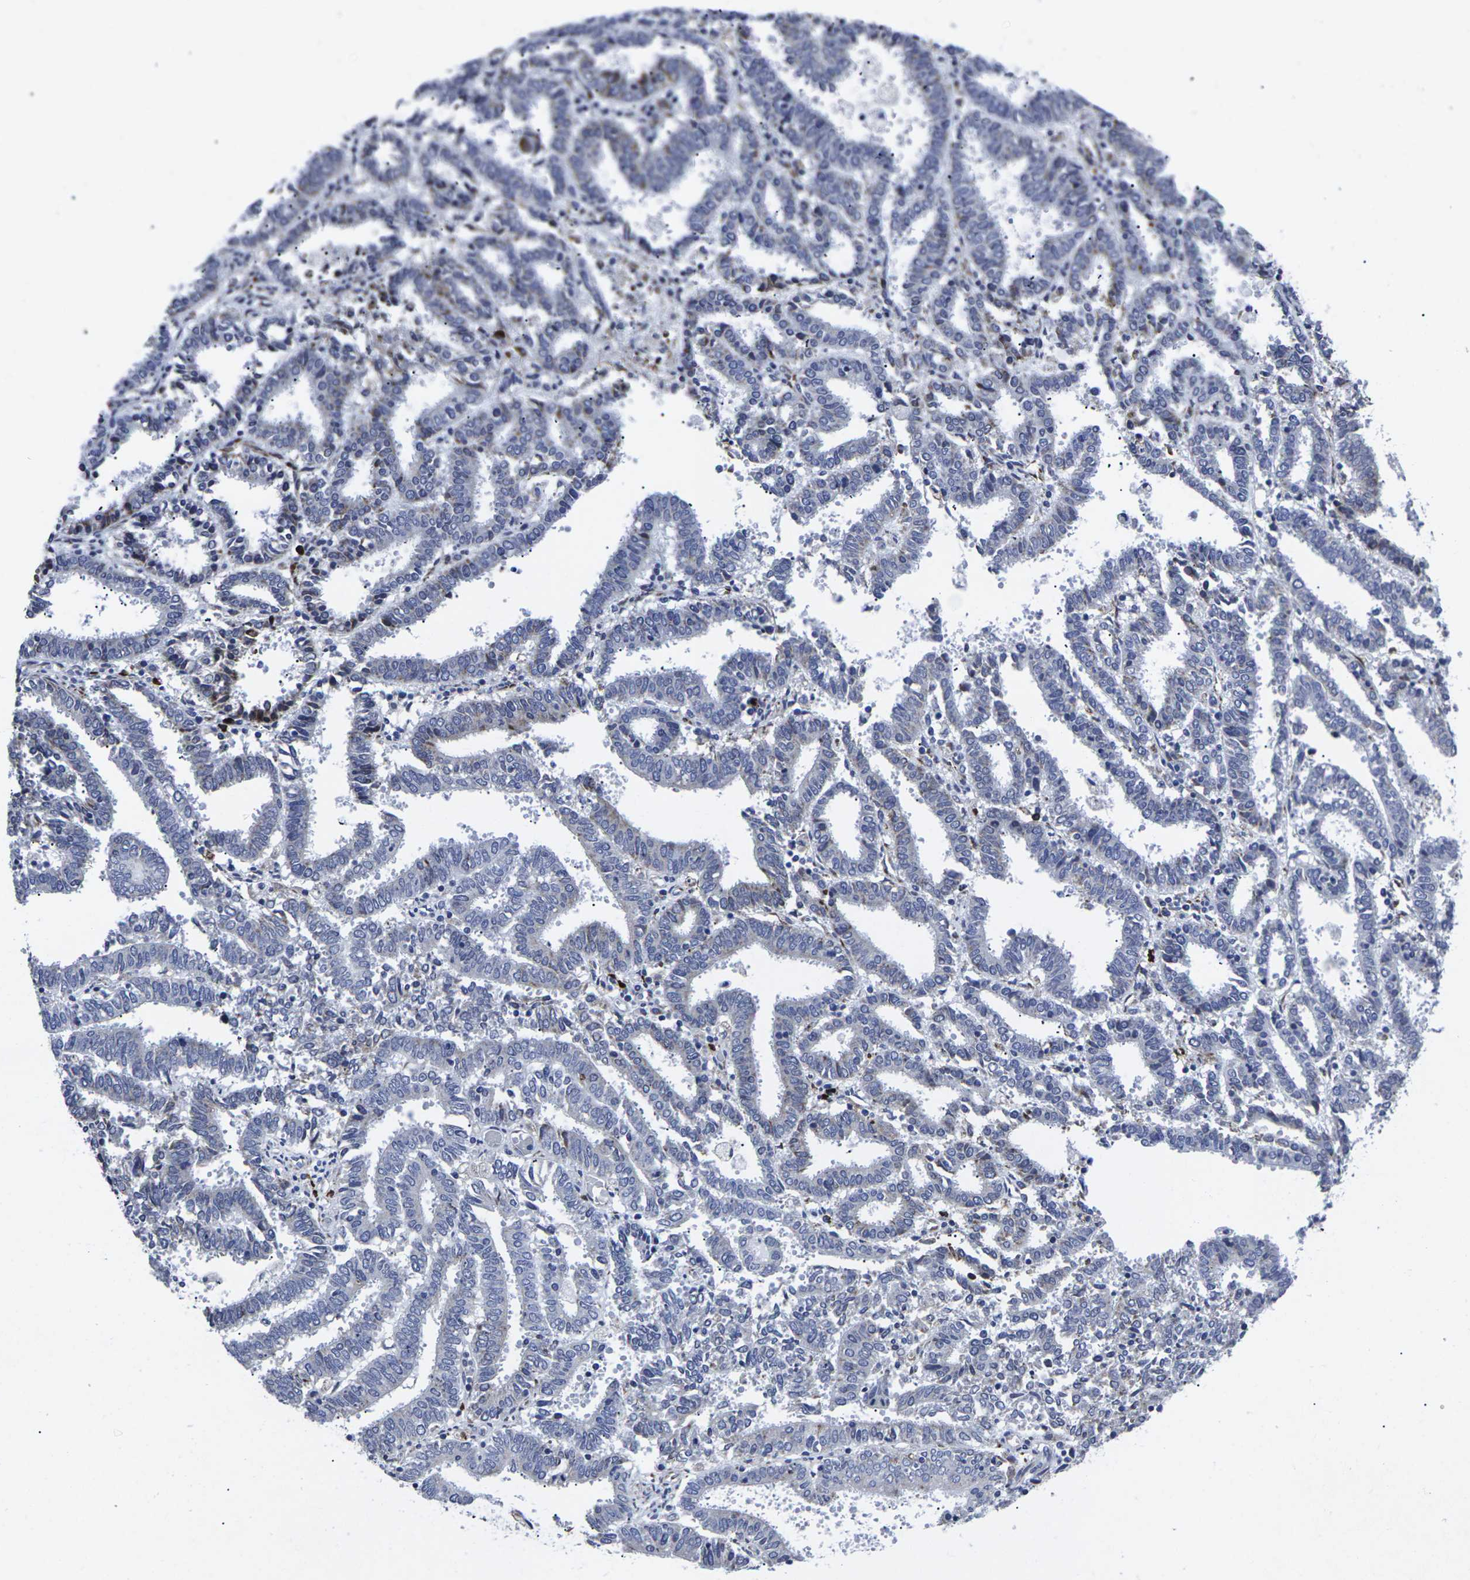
{"staining": {"intensity": "negative", "quantity": "none", "location": "none"}, "tissue": "endometrial cancer", "cell_type": "Tumor cells", "image_type": "cancer", "snomed": [{"axis": "morphology", "description": "Adenocarcinoma, NOS"}, {"axis": "topography", "description": "Uterus"}], "caption": "IHC photomicrograph of neoplastic tissue: human endometrial cancer (adenocarcinoma) stained with DAB displays no significant protein positivity in tumor cells.", "gene": "RPN1", "patient": {"sex": "female", "age": 83}}